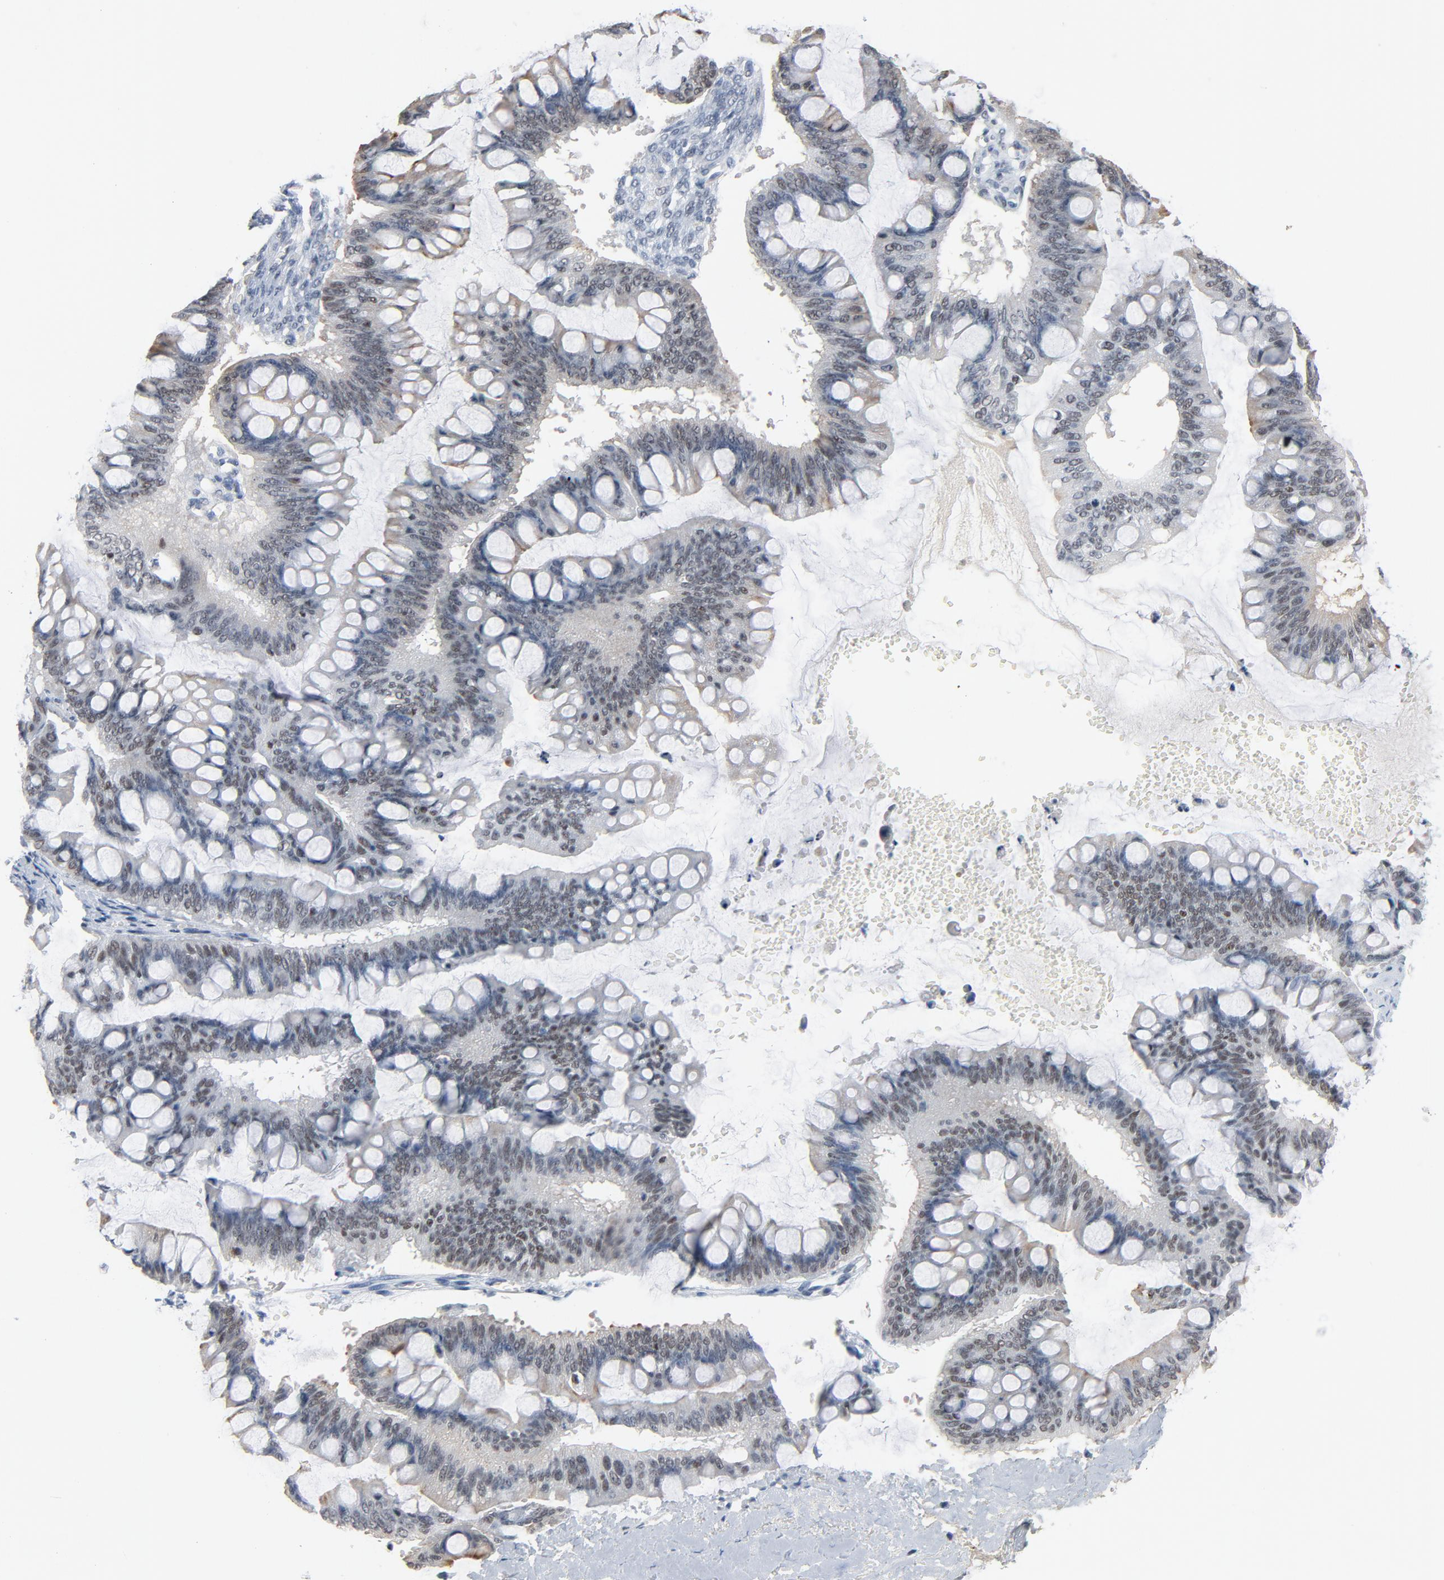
{"staining": {"intensity": "weak", "quantity": "<25%", "location": "nuclear"}, "tissue": "ovarian cancer", "cell_type": "Tumor cells", "image_type": "cancer", "snomed": [{"axis": "morphology", "description": "Cystadenocarcinoma, mucinous, NOS"}, {"axis": "topography", "description": "Ovary"}], "caption": "IHC micrograph of neoplastic tissue: human ovarian cancer stained with DAB (3,3'-diaminobenzidine) shows no significant protein expression in tumor cells.", "gene": "FOXP1", "patient": {"sex": "female", "age": 73}}